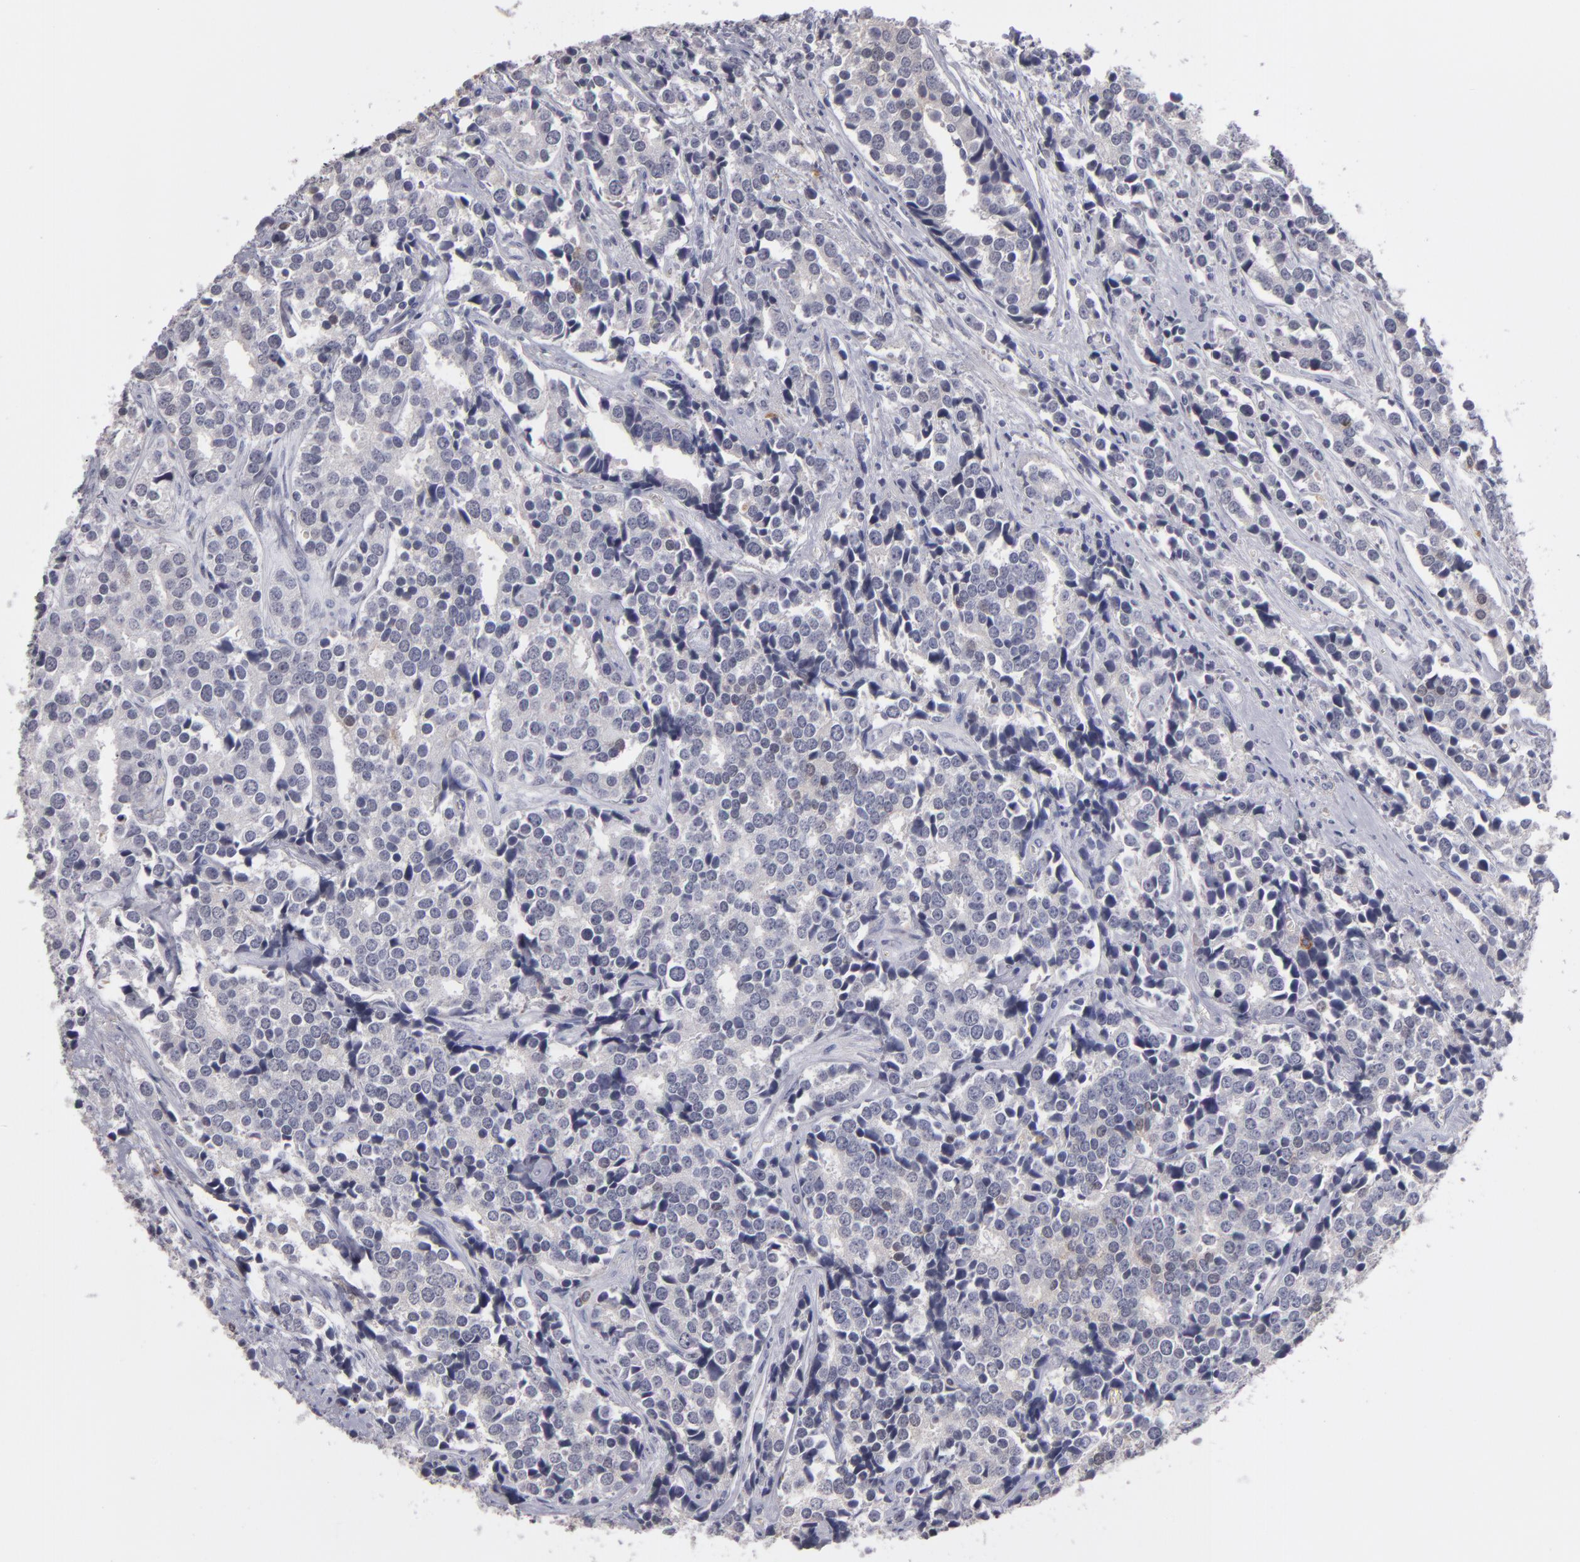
{"staining": {"intensity": "negative", "quantity": "none", "location": "none"}, "tissue": "prostate cancer", "cell_type": "Tumor cells", "image_type": "cancer", "snomed": [{"axis": "morphology", "description": "Adenocarcinoma, High grade"}, {"axis": "topography", "description": "Prostate"}], "caption": "This is an IHC histopathology image of human prostate cancer. There is no expression in tumor cells.", "gene": "ITIH4", "patient": {"sex": "male", "age": 71}}